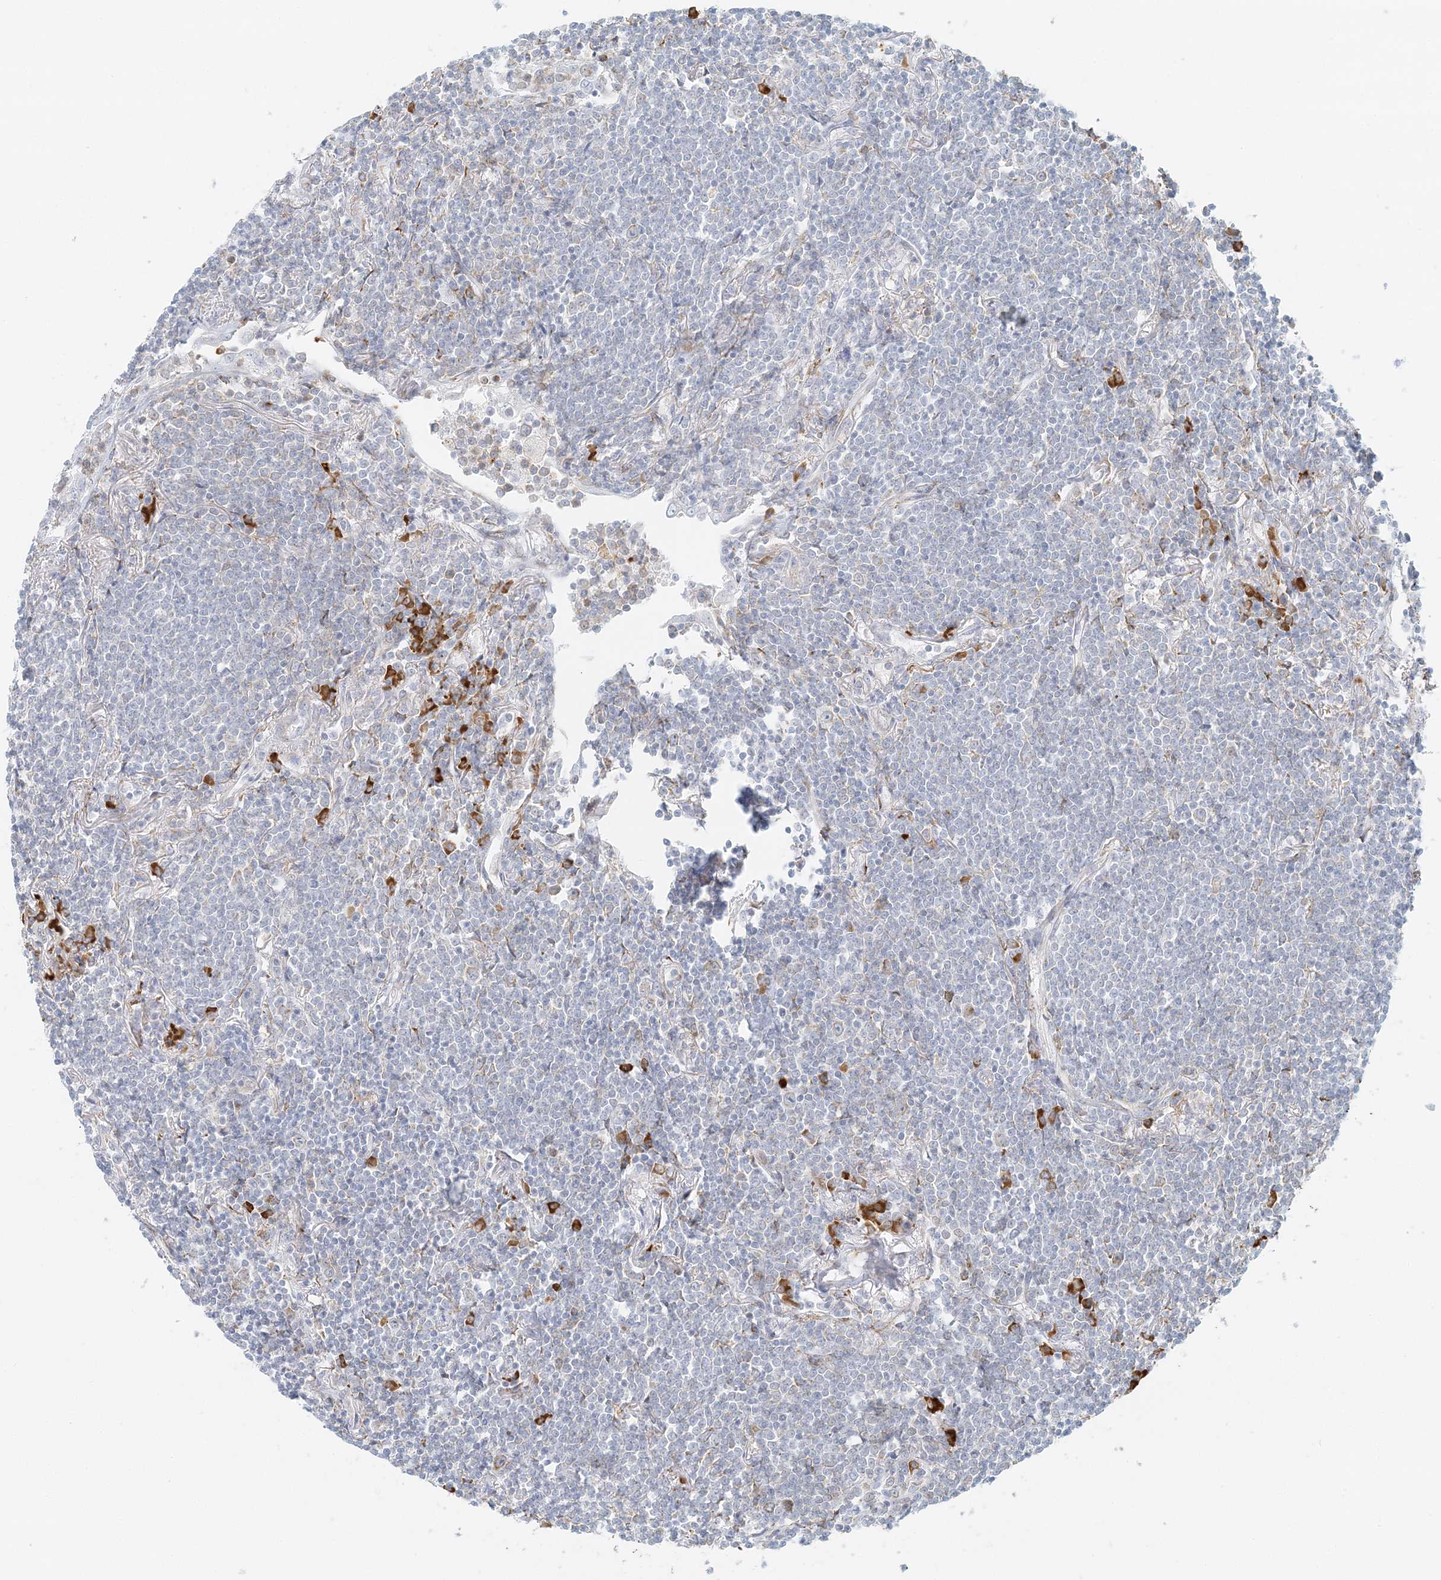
{"staining": {"intensity": "negative", "quantity": "none", "location": "none"}, "tissue": "lymphoma", "cell_type": "Tumor cells", "image_type": "cancer", "snomed": [{"axis": "morphology", "description": "Malignant lymphoma, non-Hodgkin's type, Low grade"}, {"axis": "topography", "description": "Lung"}], "caption": "Immunohistochemical staining of human lymphoma shows no significant positivity in tumor cells.", "gene": "STK11IP", "patient": {"sex": "female", "age": 71}}